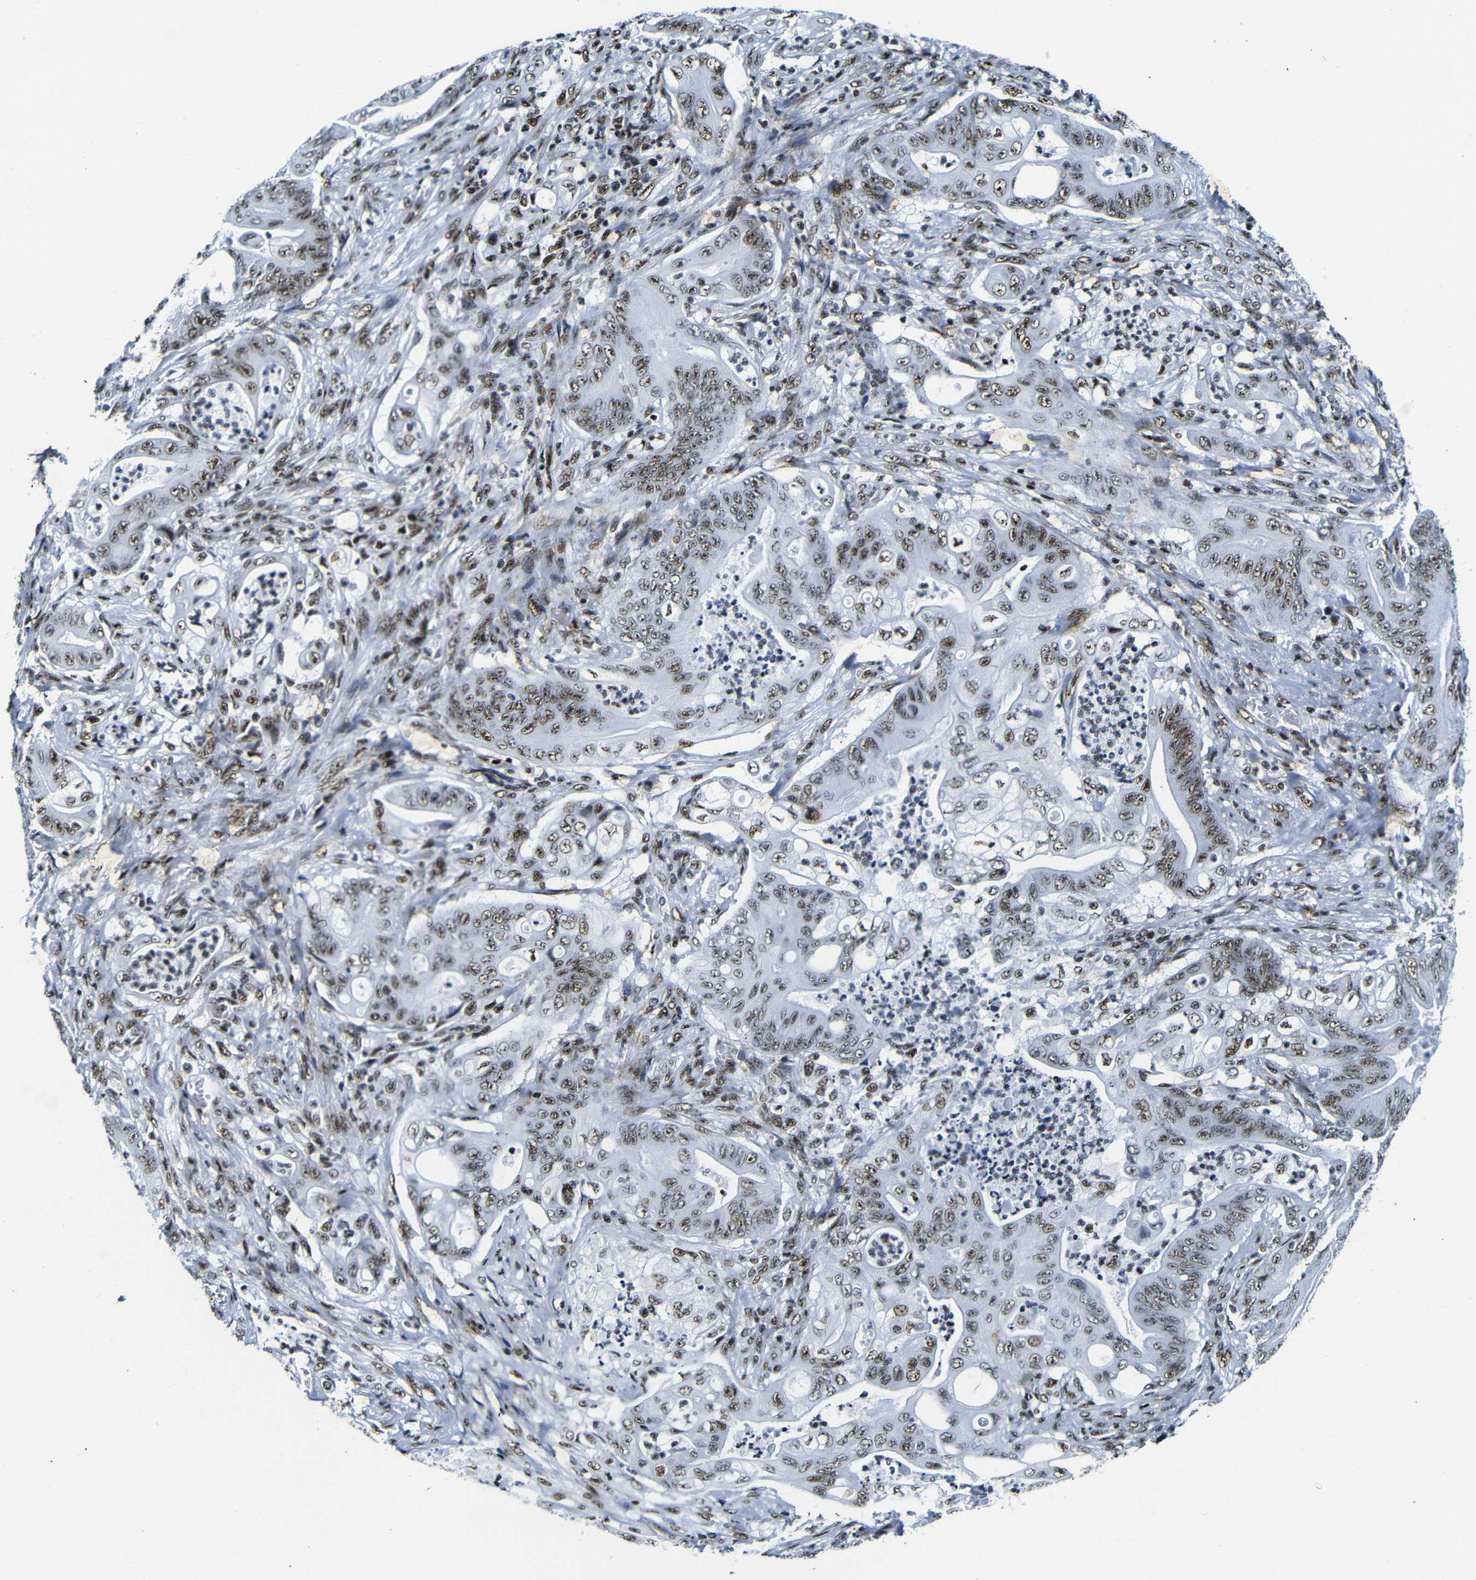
{"staining": {"intensity": "moderate", "quantity": ">75%", "location": "nuclear"}, "tissue": "stomach cancer", "cell_type": "Tumor cells", "image_type": "cancer", "snomed": [{"axis": "morphology", "description": "Adenocarcinoma, NOS"}, {"axis": "topography", "description": "Stomach"}], "caption": "Adenocarcinoma (stomach) stained with a protein marker demonstrates moderate staining in tumor cells.", "gene": "SRSF1", "patient": {"sex": "female", "age": 73}}